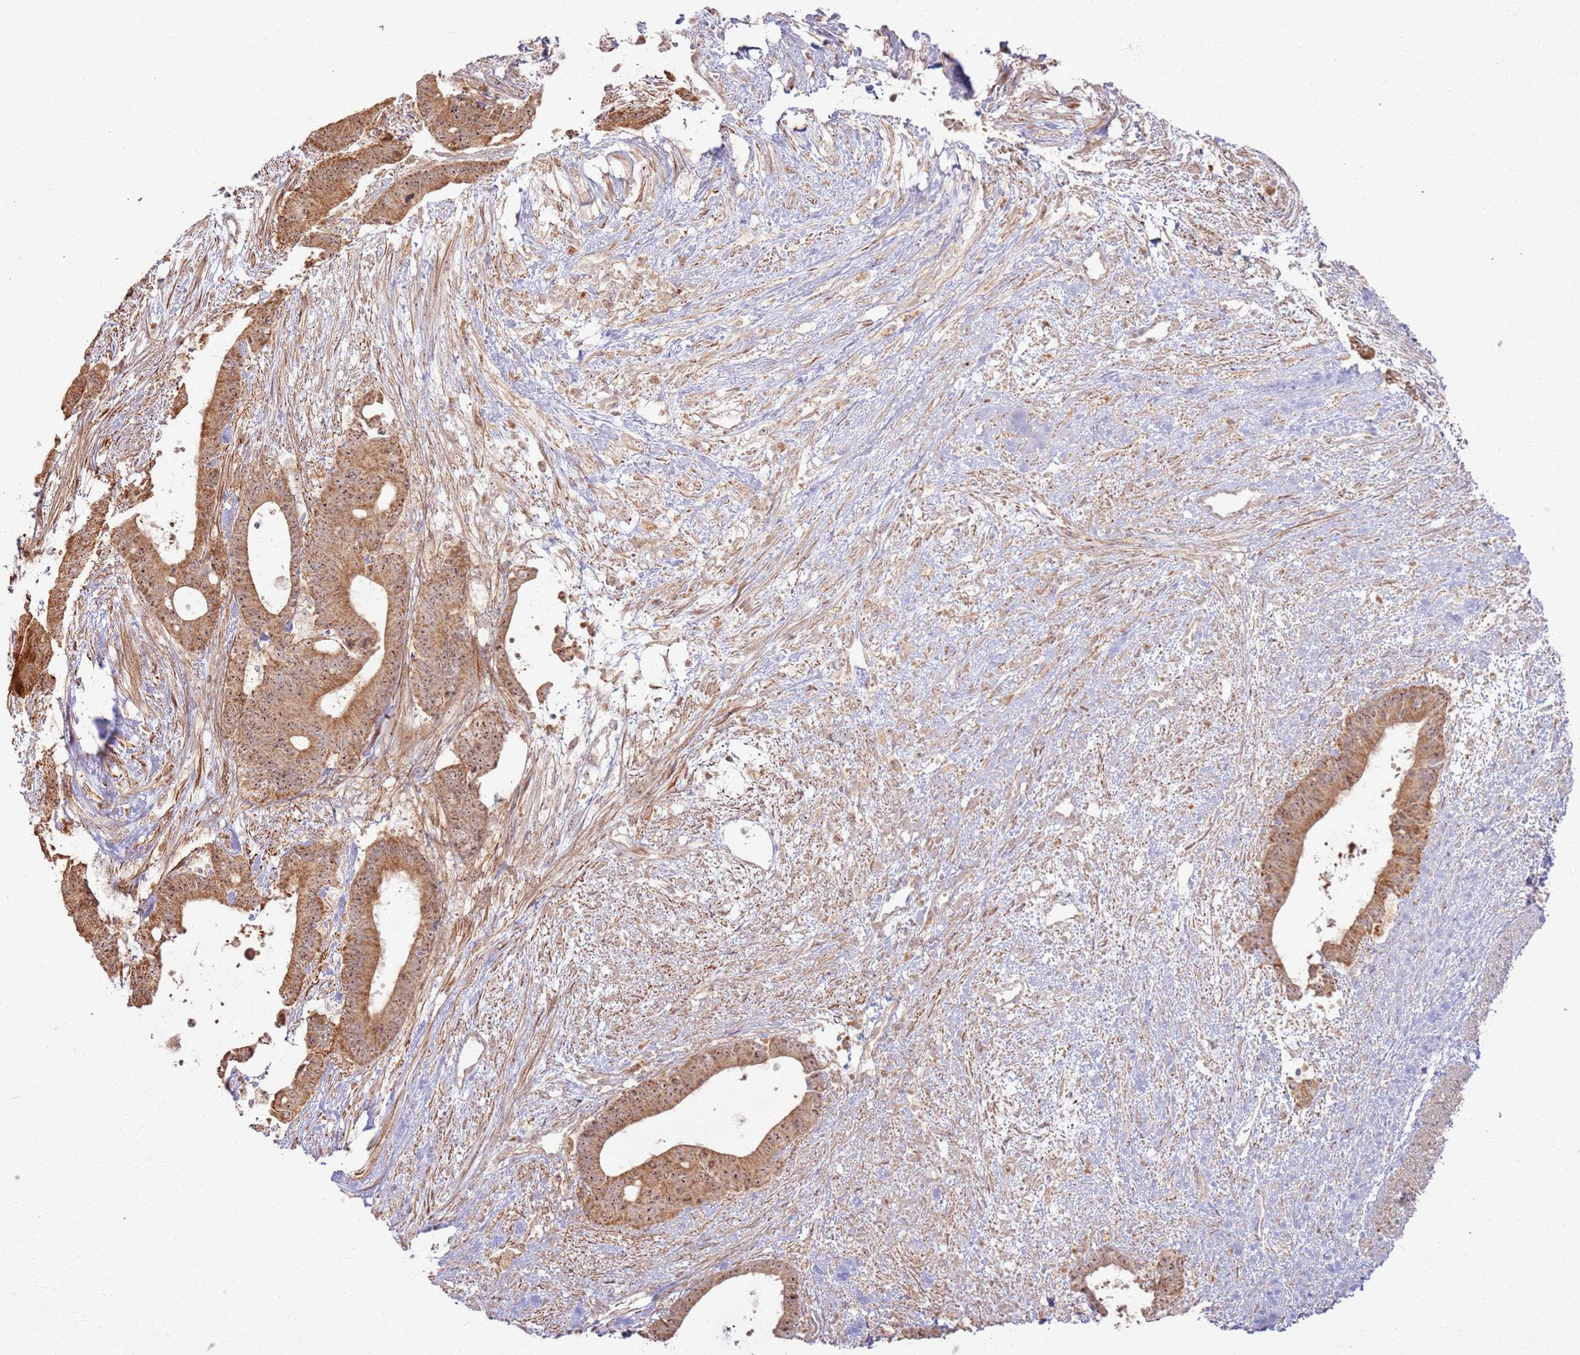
{"staining": {"intensity": "moderate", "quantity": ">75%", "location": "cytoplasmic/membranous,nuclear"}, "tissue": "liver cancer", "cell_type": "Tumor cells", "image_type": "cancer", "snomed": [{"axis": "morphology", "description": "Normal tissue, NOS"}, {"axis": "morphology", "description": "Cholangiocarcinoma"}, {"axis": "topography", "description": "Liver"}, {"axis": "topography", "description": "Peripheral nerve tissue"}], "caption": "Brown immunohistochemical staining in liver cholangiocarcinoma shows moderate cytoplasmic/membranous and nuclear expression in about >75% of tumor cells.", "gene": "CNPY1", "patient": {"sex": "female", "age": 73}}